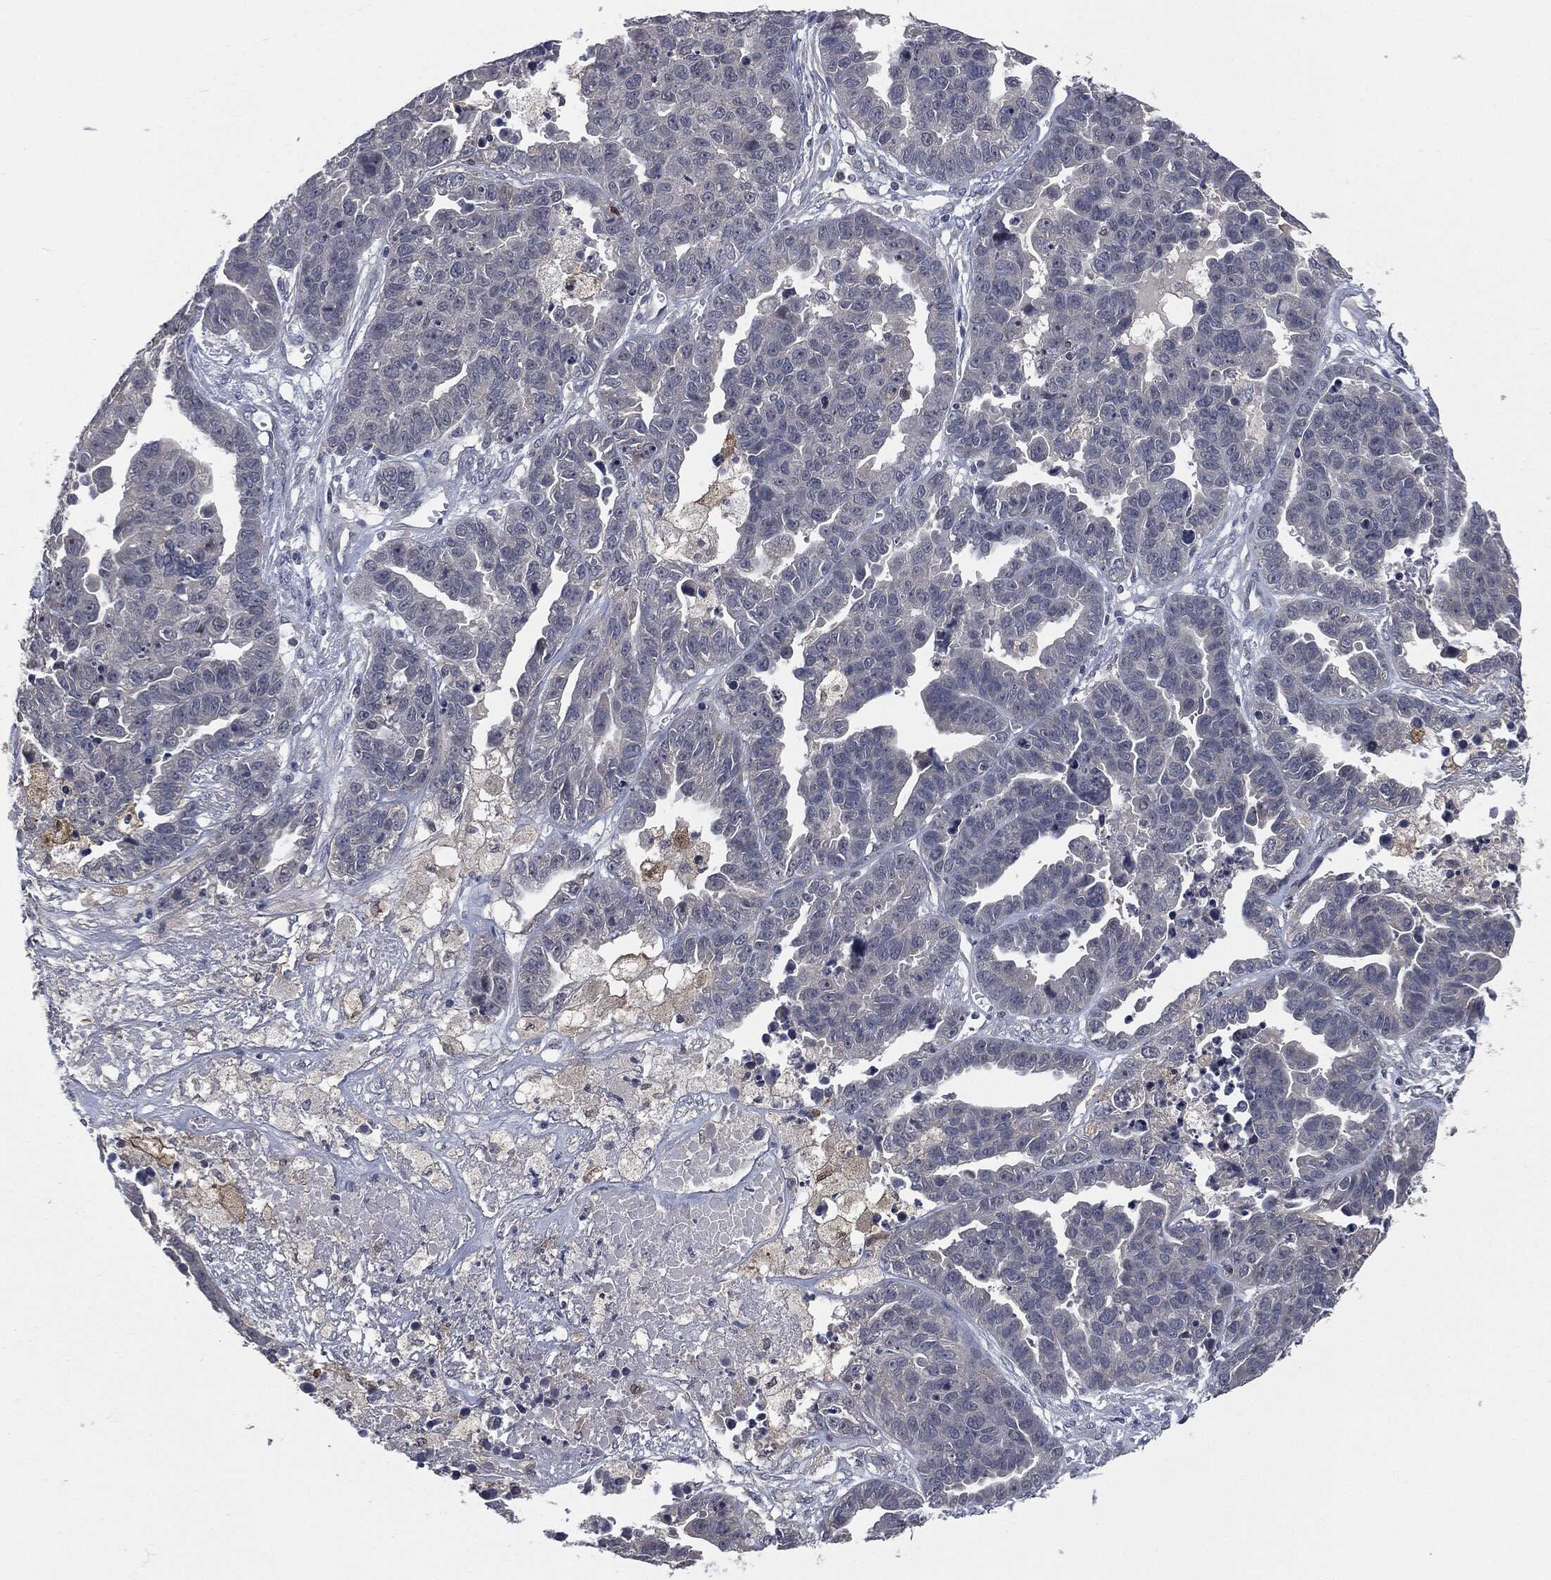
{"staining": {"intensity": "negative", "quantity": "none", "location": "none"}, "tissue": "ovarian cancer", "cell_type": "Tumor cells", "image_type": "cancer", "snomed": [{"axis": "morphology", "description": "Cystadenocarcinoma, serous, NOS"}, {"axis": "topography", "description": "Ovary"}], "caption": "This is a micrograph of IHC staining of ovarian cancer, which shows no staining in tumor cells.", "gene": "IL1RN", "patient": {"sex": "female", "age": 87}}